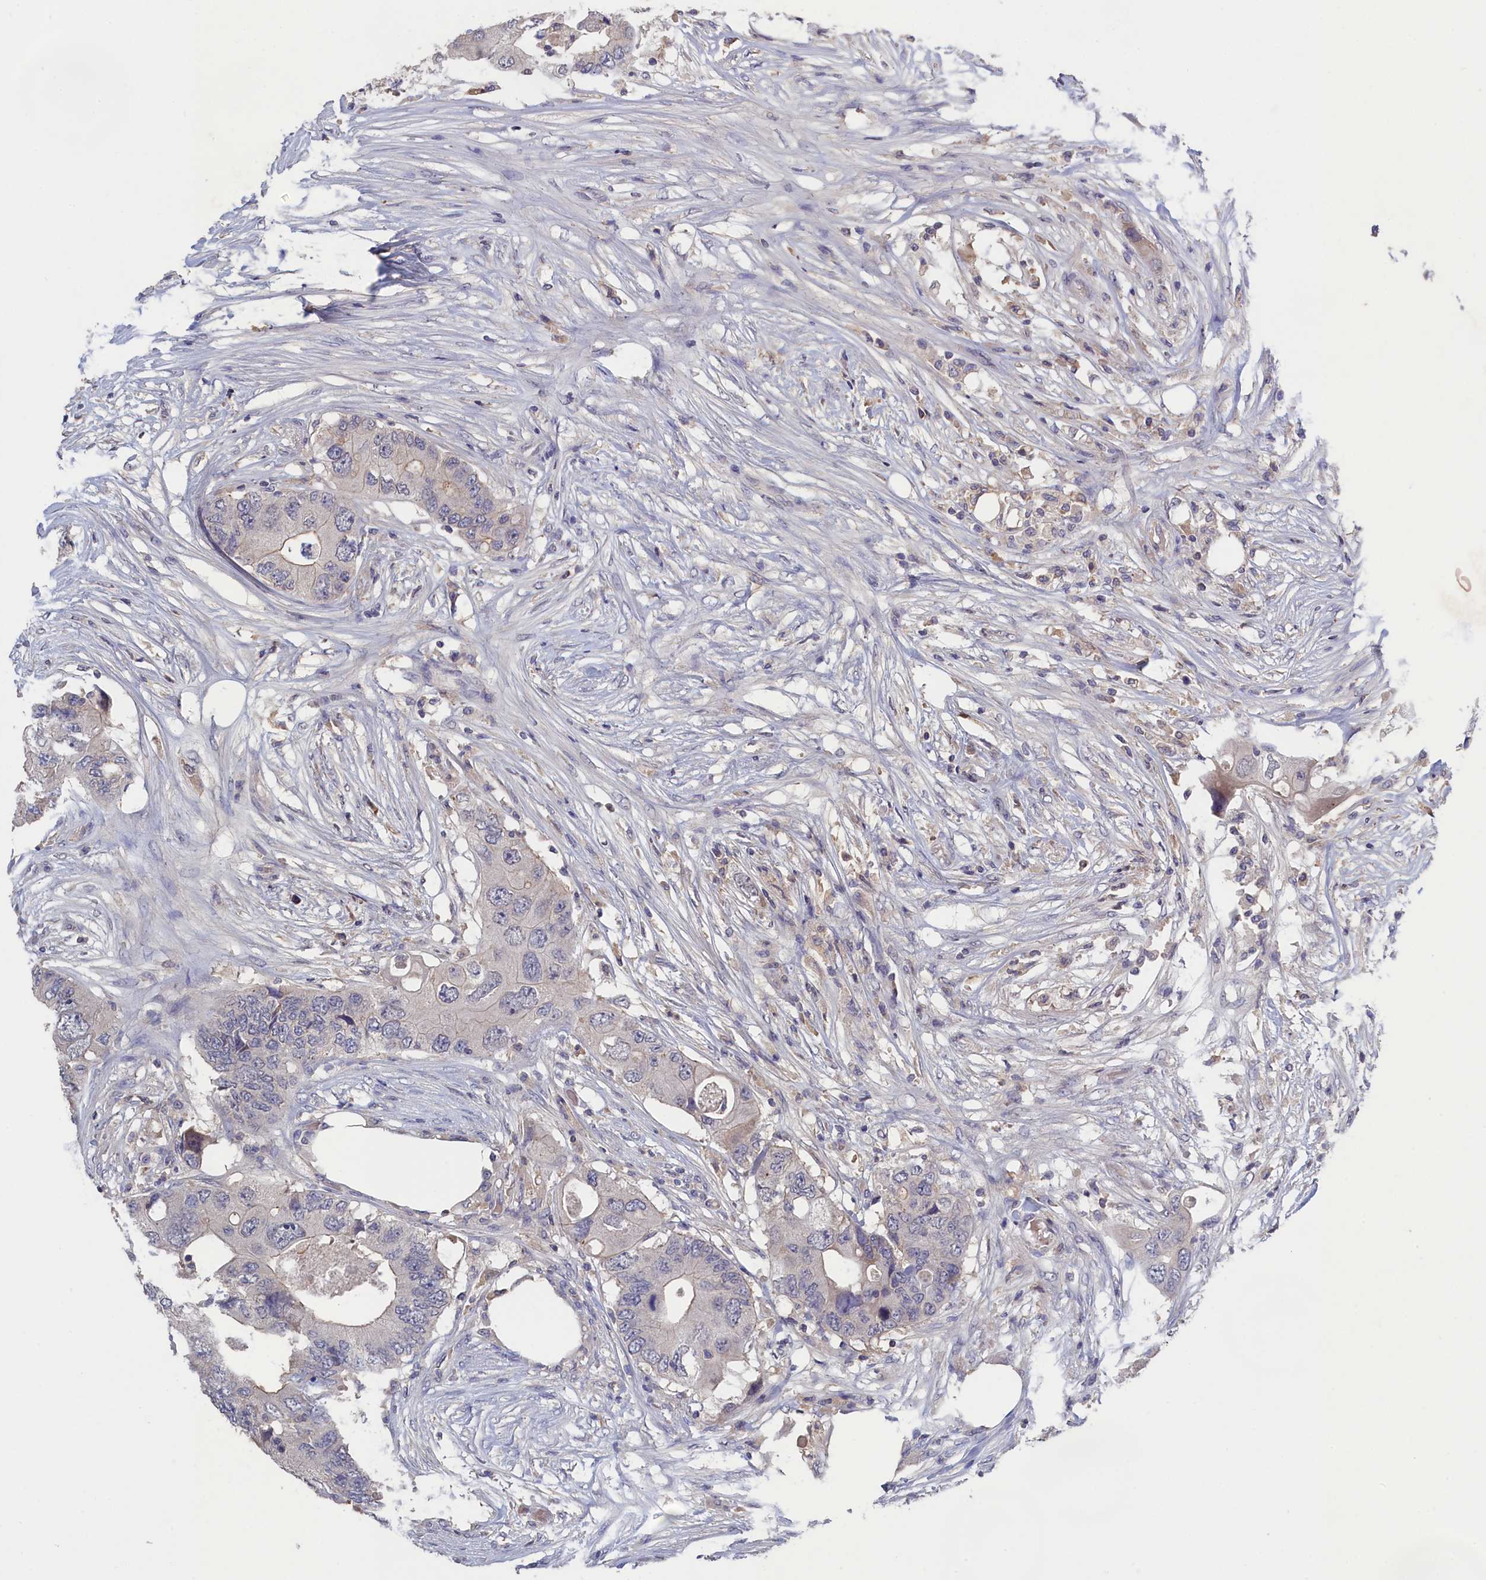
{"staining": {"intensity": "weak", "quantity": "<25%", "location": "cytoplasmic/membranous"}, "tissue": "colorectal cancer", "cell_type": "Tumor cells", "image_type": "cancer", "snomed": [{"axis": "morphology", "description": "Adenocarcinoma, NOS"}, {"axis": "topography", "description": "Colon"}], "caption": "A histopathology image of colorectal adenocarcinoma stained for a protein demonstrates no brown staining in tumor cells.", "gene": "CELF5", "patient": {"sex": "male", "age": 71}}